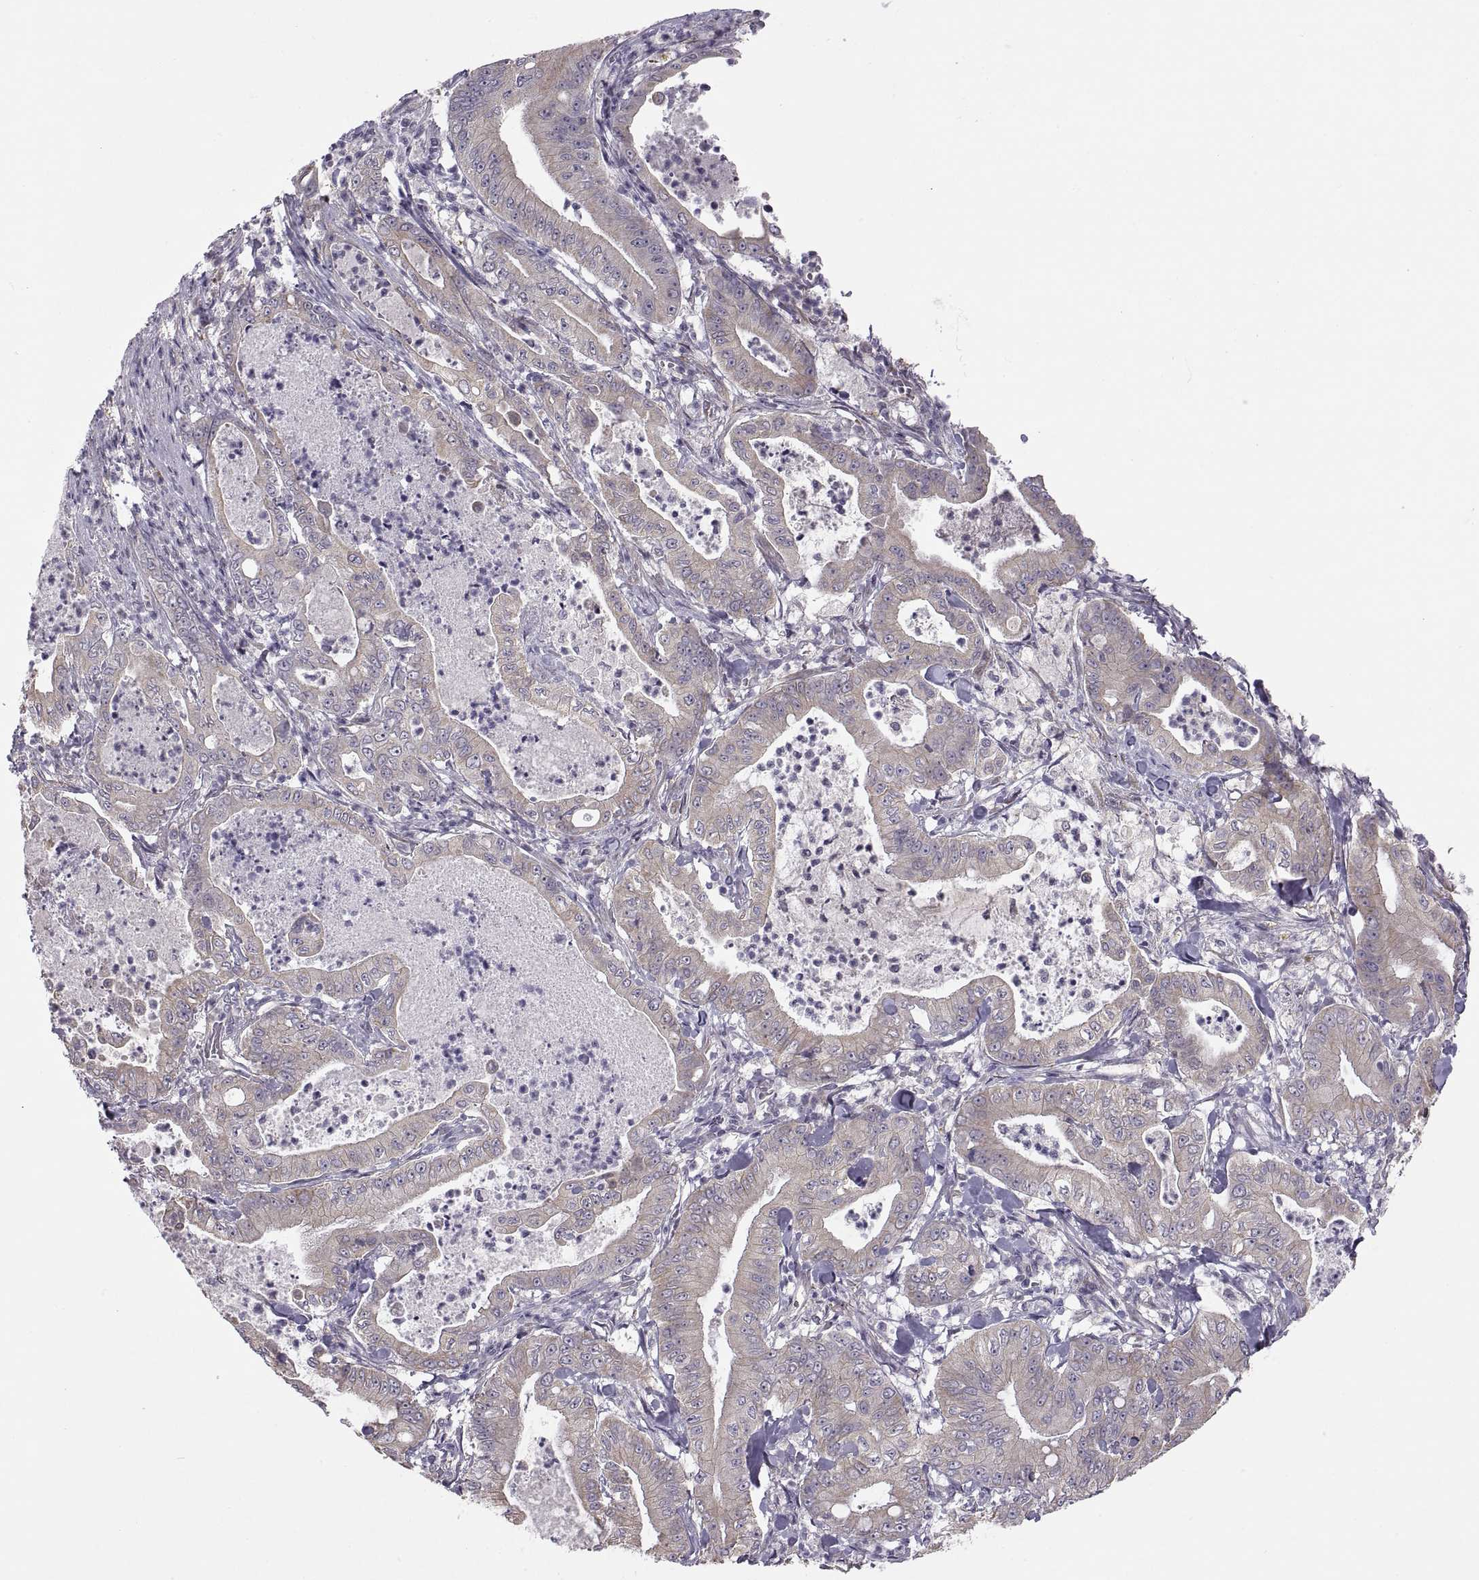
{"staining": {"intensity": "weak", "quantity": ">75%", "location": "cytoplasmic/membranous"}, "tissue": "pancreatic cancer", "cell_type": "Tumor cells", "image_type": "cancer", "snomed": [{"axis": "morphology", "description": "Adenocarcinoma, NOS"}, {"axis": "topography", "description": "Pancreas"}], "caption": "Immunohistochemical staining of human pancreatic cancer exhibits low levels of weak cytoplasmic/membranous protein staining in approximately >75% of tumor cells.", "gene": "ACSBG2", "patient": {"sex": "male", "age": 71}}